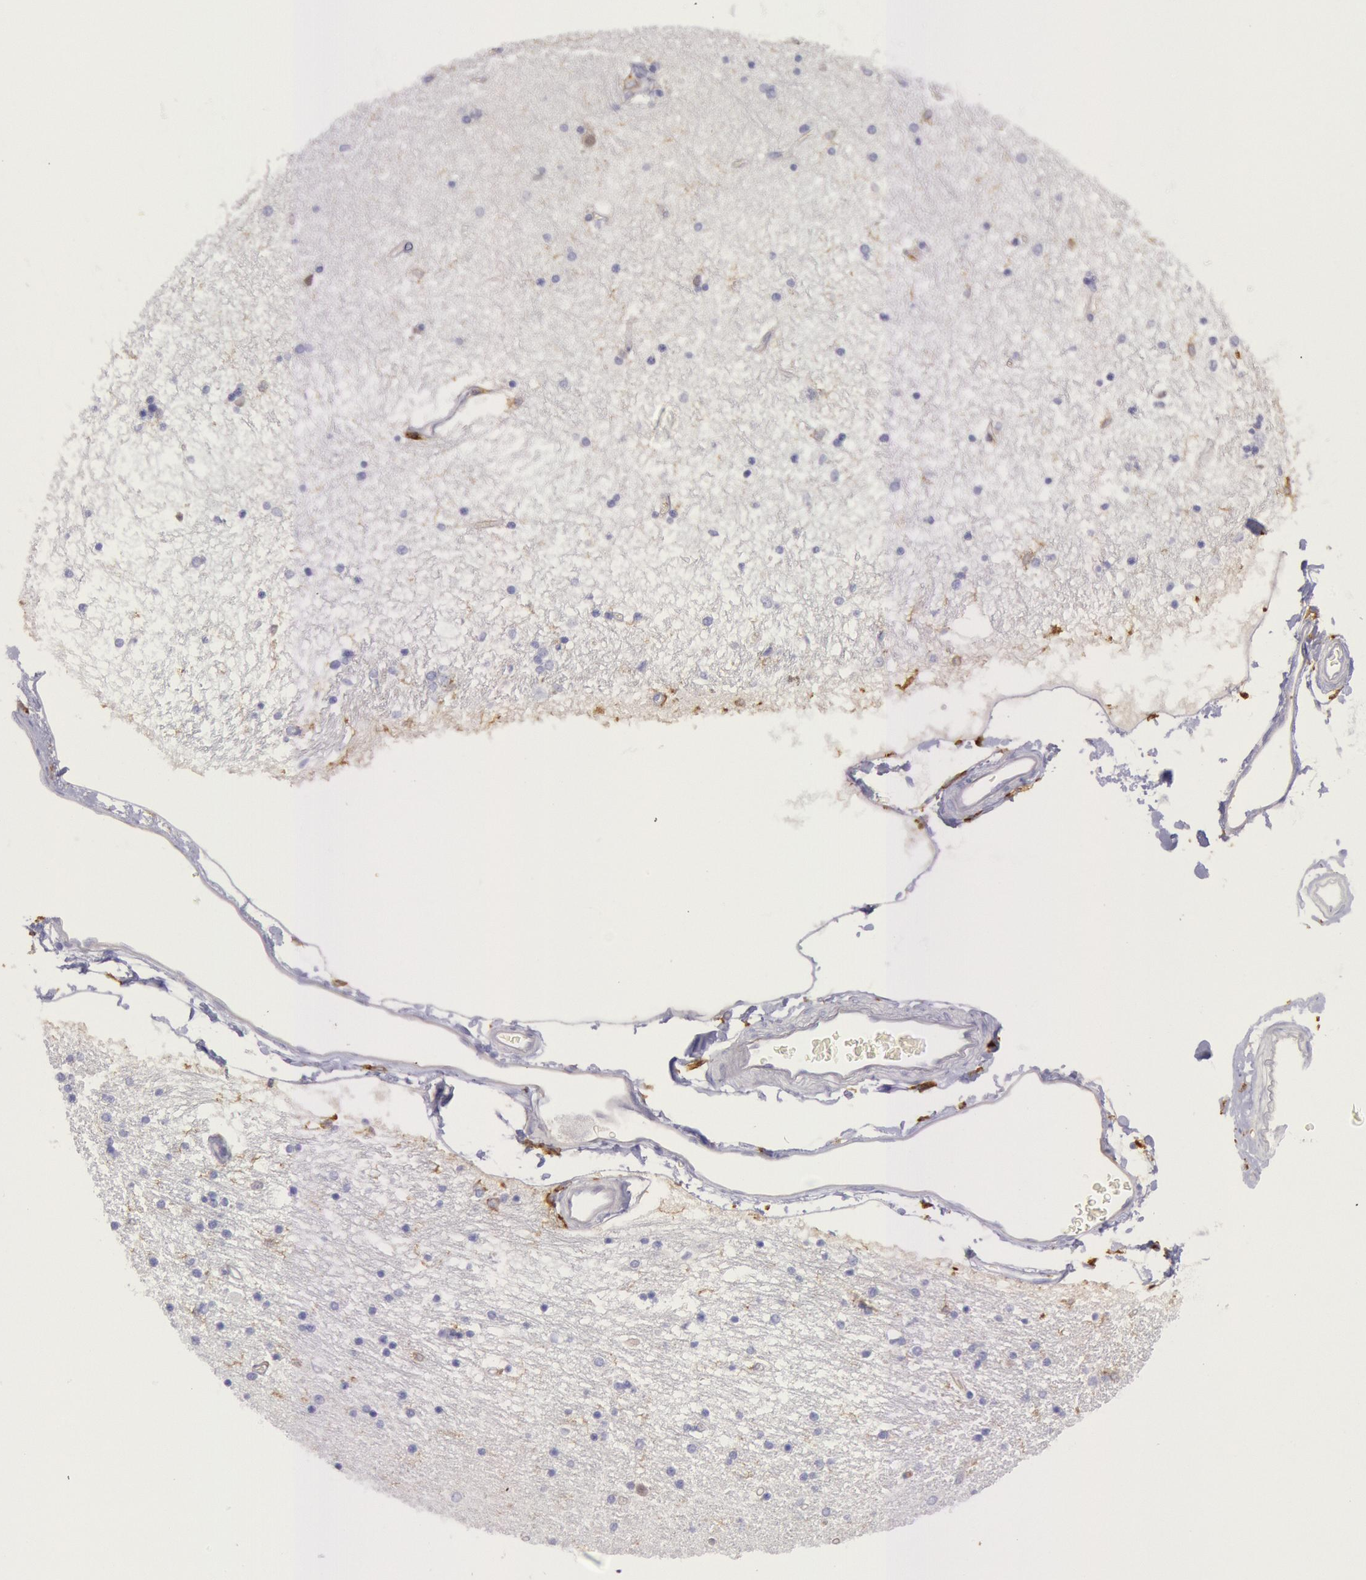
{"staining": {"intensity": "moderate", "quantity": "<25%", "location": "cytoplasmic/membranous,nuclear"}, "tissue": "hippocampus", "cell_type": "Glial cells", "image_type": "normal", "snomed": [{"axis": "morphology", "description": "Normal tissue, NOS"}, {"axis": "topography", "description": "Hippocampus"}], "caption": "The image shows staining of normal hippocampus, revealing moderate cytoplasmic/membranous,nuclear protein expression (brown color) within glial cells. The protein of interest is stained brown, and the nuclei are stained in blue (DAB IHC with brightfield microscopy, high magnification).", "gene": "LYN", "patient": {"sex": "female", "age": 54}}